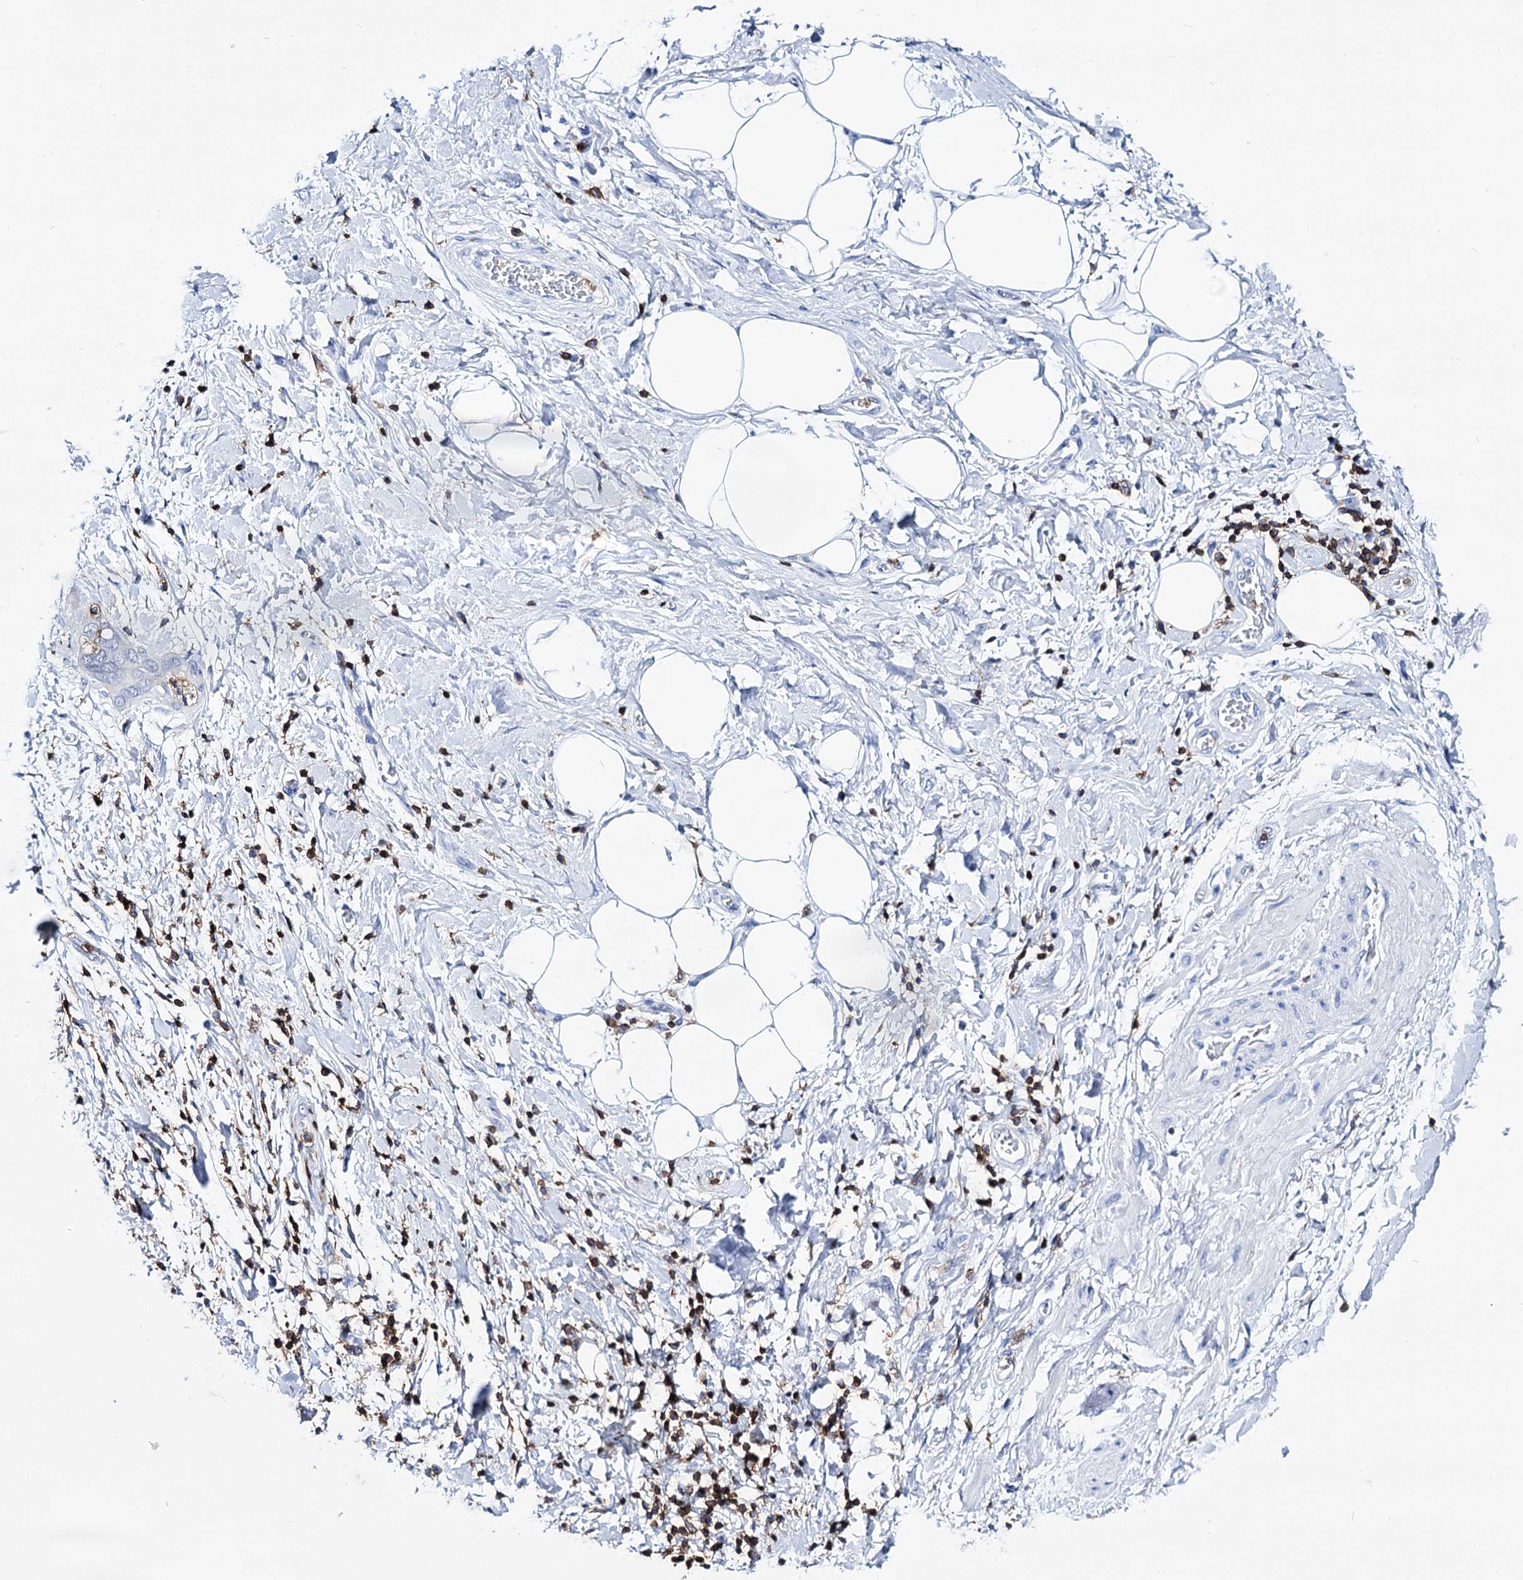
{"staining": {"intensity": "negative", "quantity": "none", "location": "none"}, "tissue": "adipose tissue", "cell_type": "Adipocytes", "image_type": "normal", "snomed": [{"axis": "morphology", "description": "Normal tissue, NOS"}, {"axis": "morphology", "description": "Adenocarcinoma, NOS"}, {"axis": "topography", "description": "Pancreas"}, {"axis": "topography", "description": "Peripheral nerve tissue"}], "caption": "This is a histopathology image of immunohistochemistry (IHC) staining of unremarkable adipose tissue, which shows no staining in adipocytes. Nuclei are stained in blue.", "gene": "DEF6", "patient": {"sex": "male", "age": 59}}